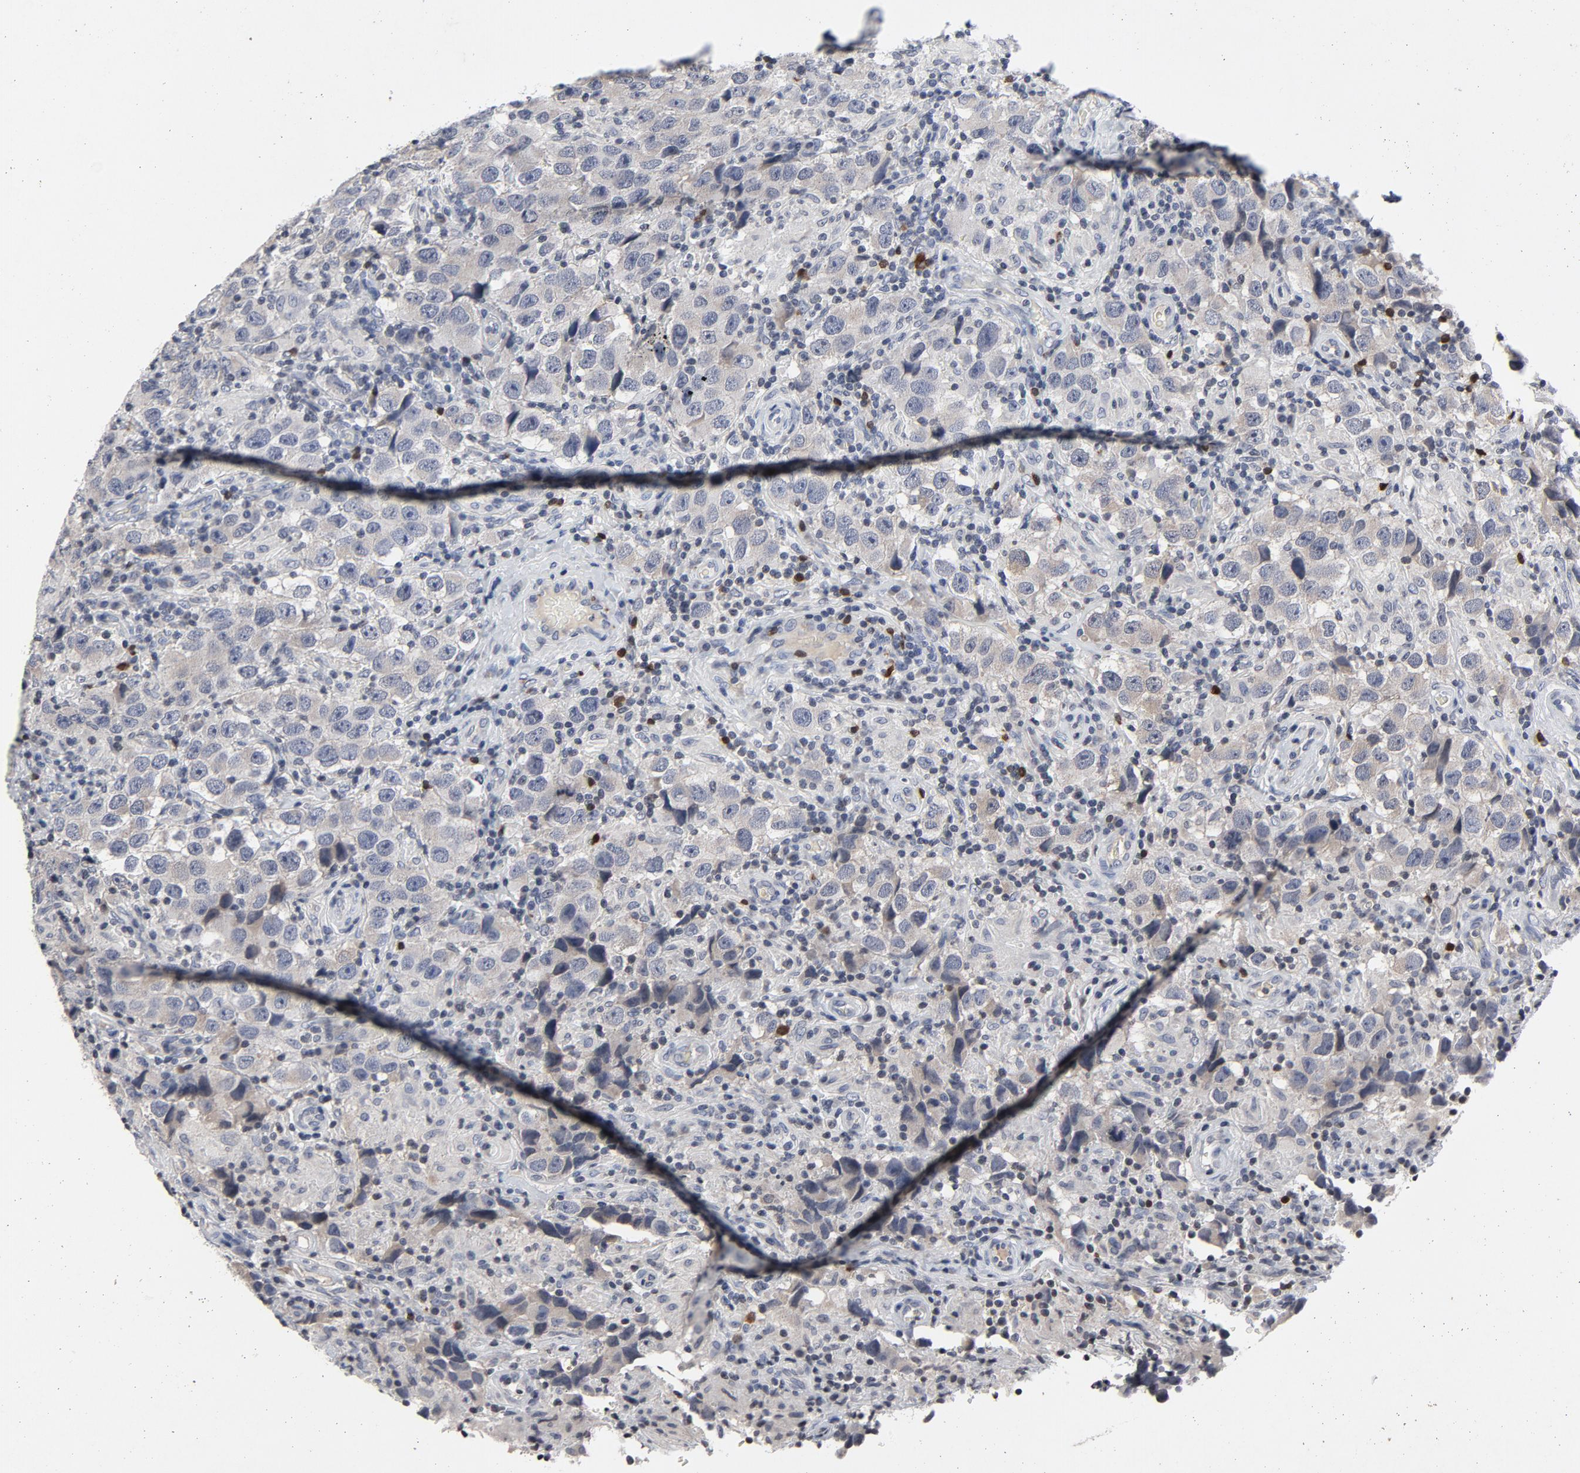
{"staining": {"intensity": "negative", "quantity": "none", "location": "none"}, "tissue": "testis cancer", "cell_type": "Tumor cells", "image_type": "cancer", "snomed": [{"axis": "morphology", "description": "Carcinoma, Embryonal, NOS"}, {"axis": "topography", "description": "Testis"}], "caption": "An image of testis embryonal carcinoma stained for a protein reveals no brown staining in tumor cells.", "gene": "TCL1A", "patient": {"sex": "male", "age": 21}}